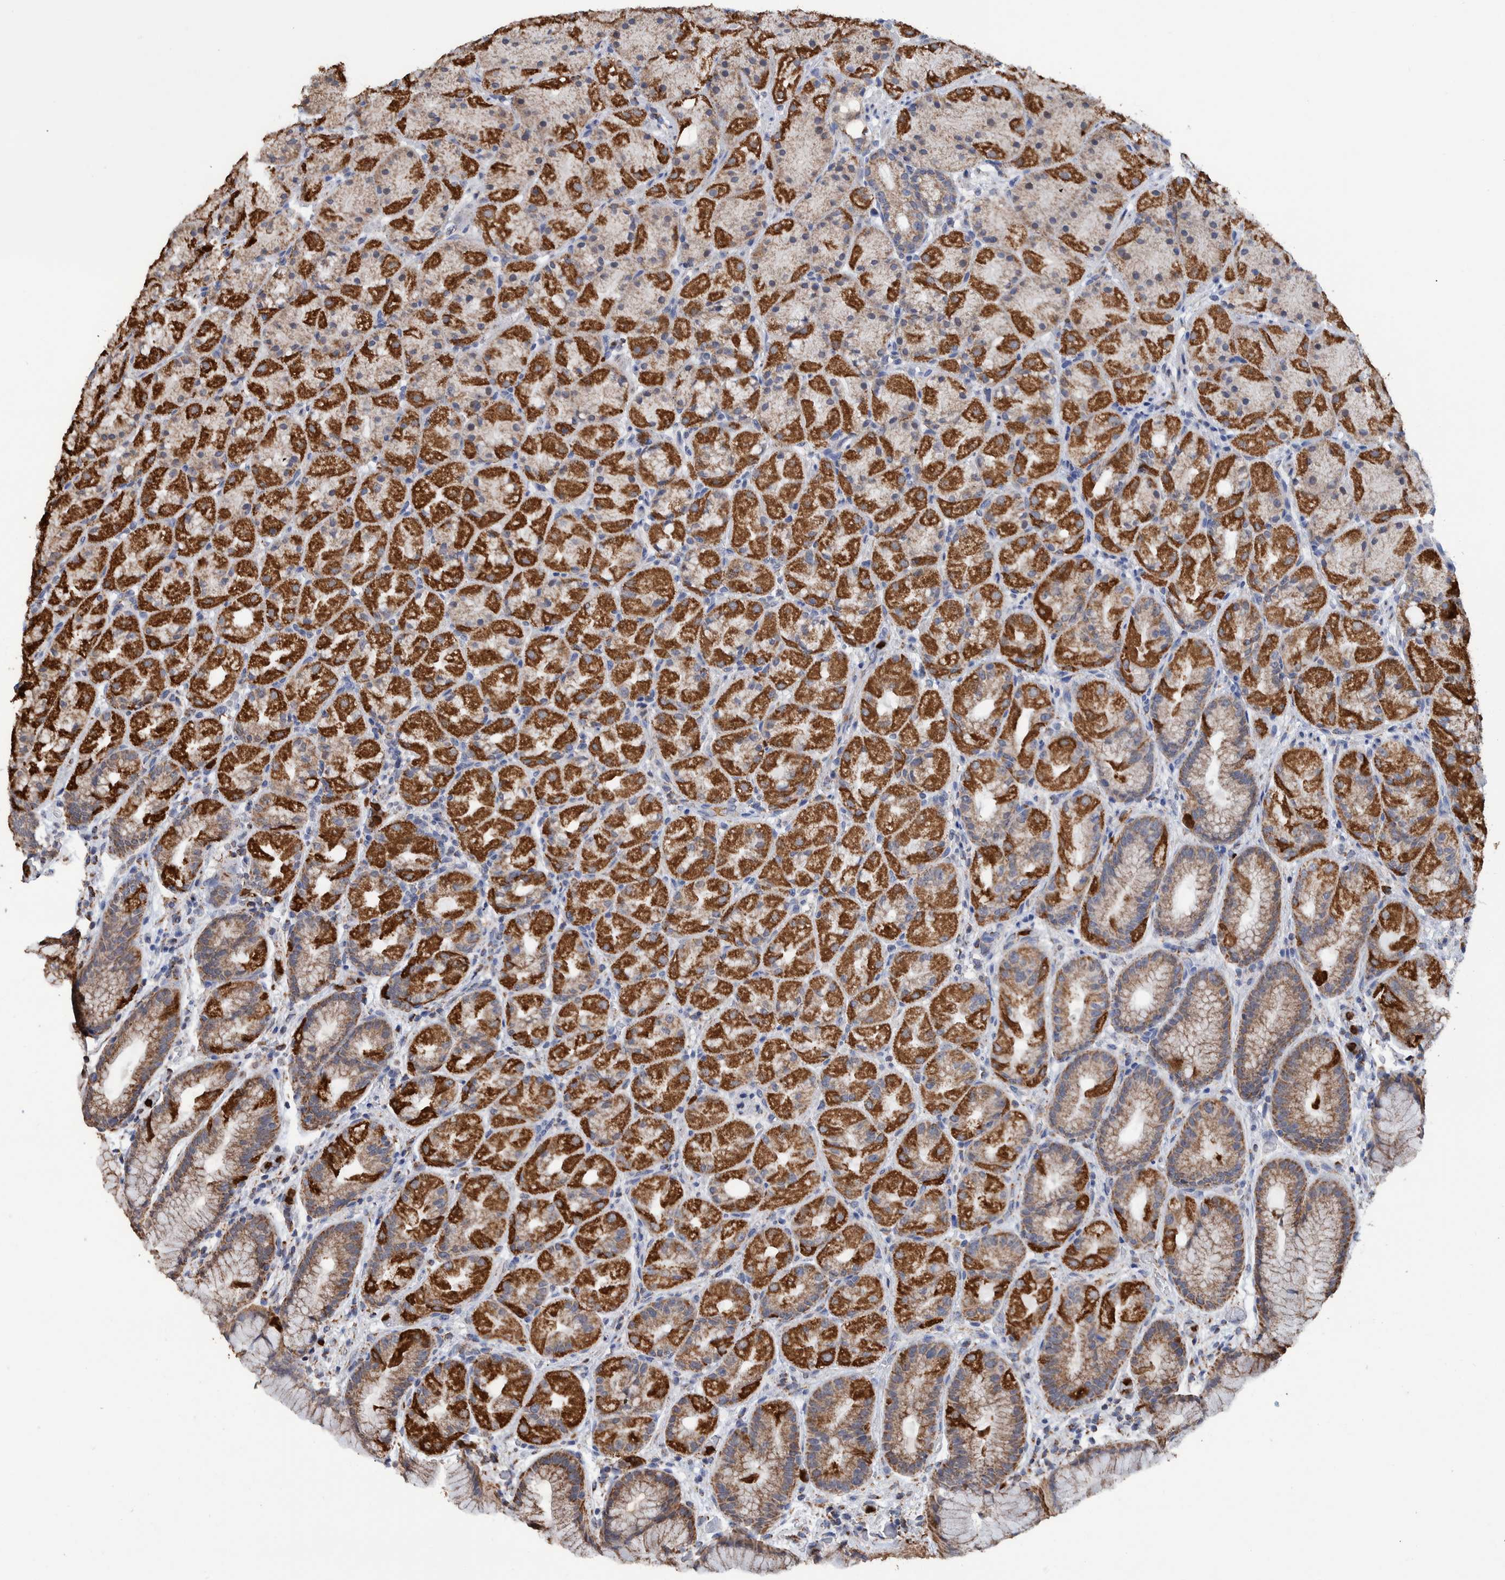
{"staining": {"intensity": "strong", "quantity": ">75%", "location": "cytoplasmic/membranous"}, "tissue": "stomach", "cell_type": "Glandular cells", "image_type": "normal", "snomed": [{"axis": "morphology", "description": "Normal tissue, NOS"}, {"axis": "topography", "description": "Stomach, upper"}, {"axis": "topography", "description": "Stomach"}], "caption": "Glandular cells show strong cytoplasmic/membranous positivity in approximately >75% of cells in benign stomach. (DAB (3,3'-diaminobenzidine) IHC with brightfield microscopy, high magnification).", "gene": "DECR1", "patient": {"sex": "male", "age": 48}}